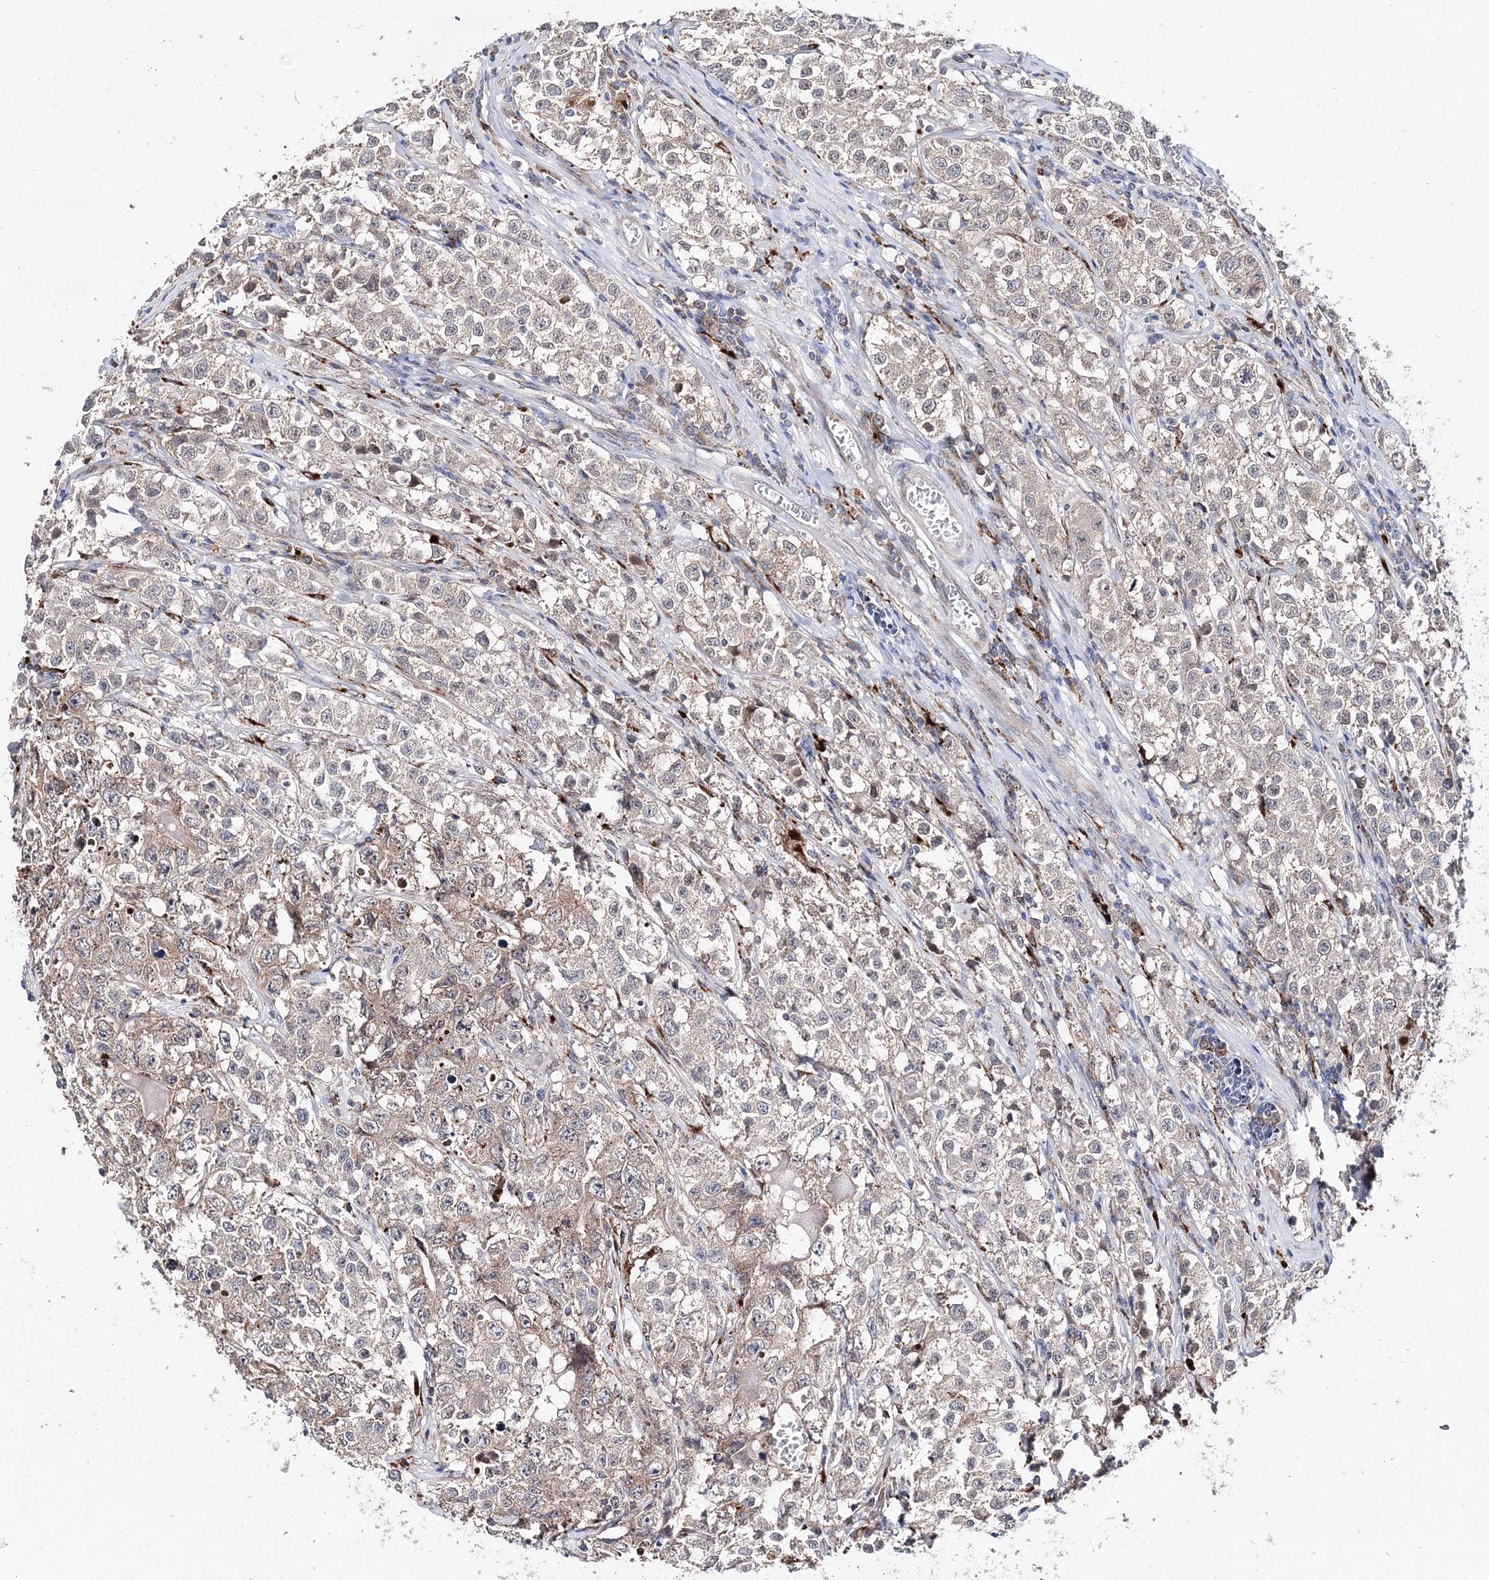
{"staining": {"intensity": "moderate", "quantity": "25%-75%", "location": "cytoplasmic/membranous"}, "tissue": "testis cancer", "cell_type": "Tumor cells", "image_type": "cancer", "snomed": [{"axis": "morphology", "description": "Seminoma, NOS"}, {"axis": "morphology", "description": "Carcinoma, Embryonal, NOS"}, {"axis": "topography", "description": "Testis"}], "caption": "Testis cancer (seminoma) tissue exhibits moderate cytoplasmic/membranous expression in about 25%-75% of tumor cells, visualized by immunohistochemistry. (DAB IHC with brightfield microscopy, high magnification).", "gene": "C3orf38", "patient": {"sex": "male", "age": 43}}